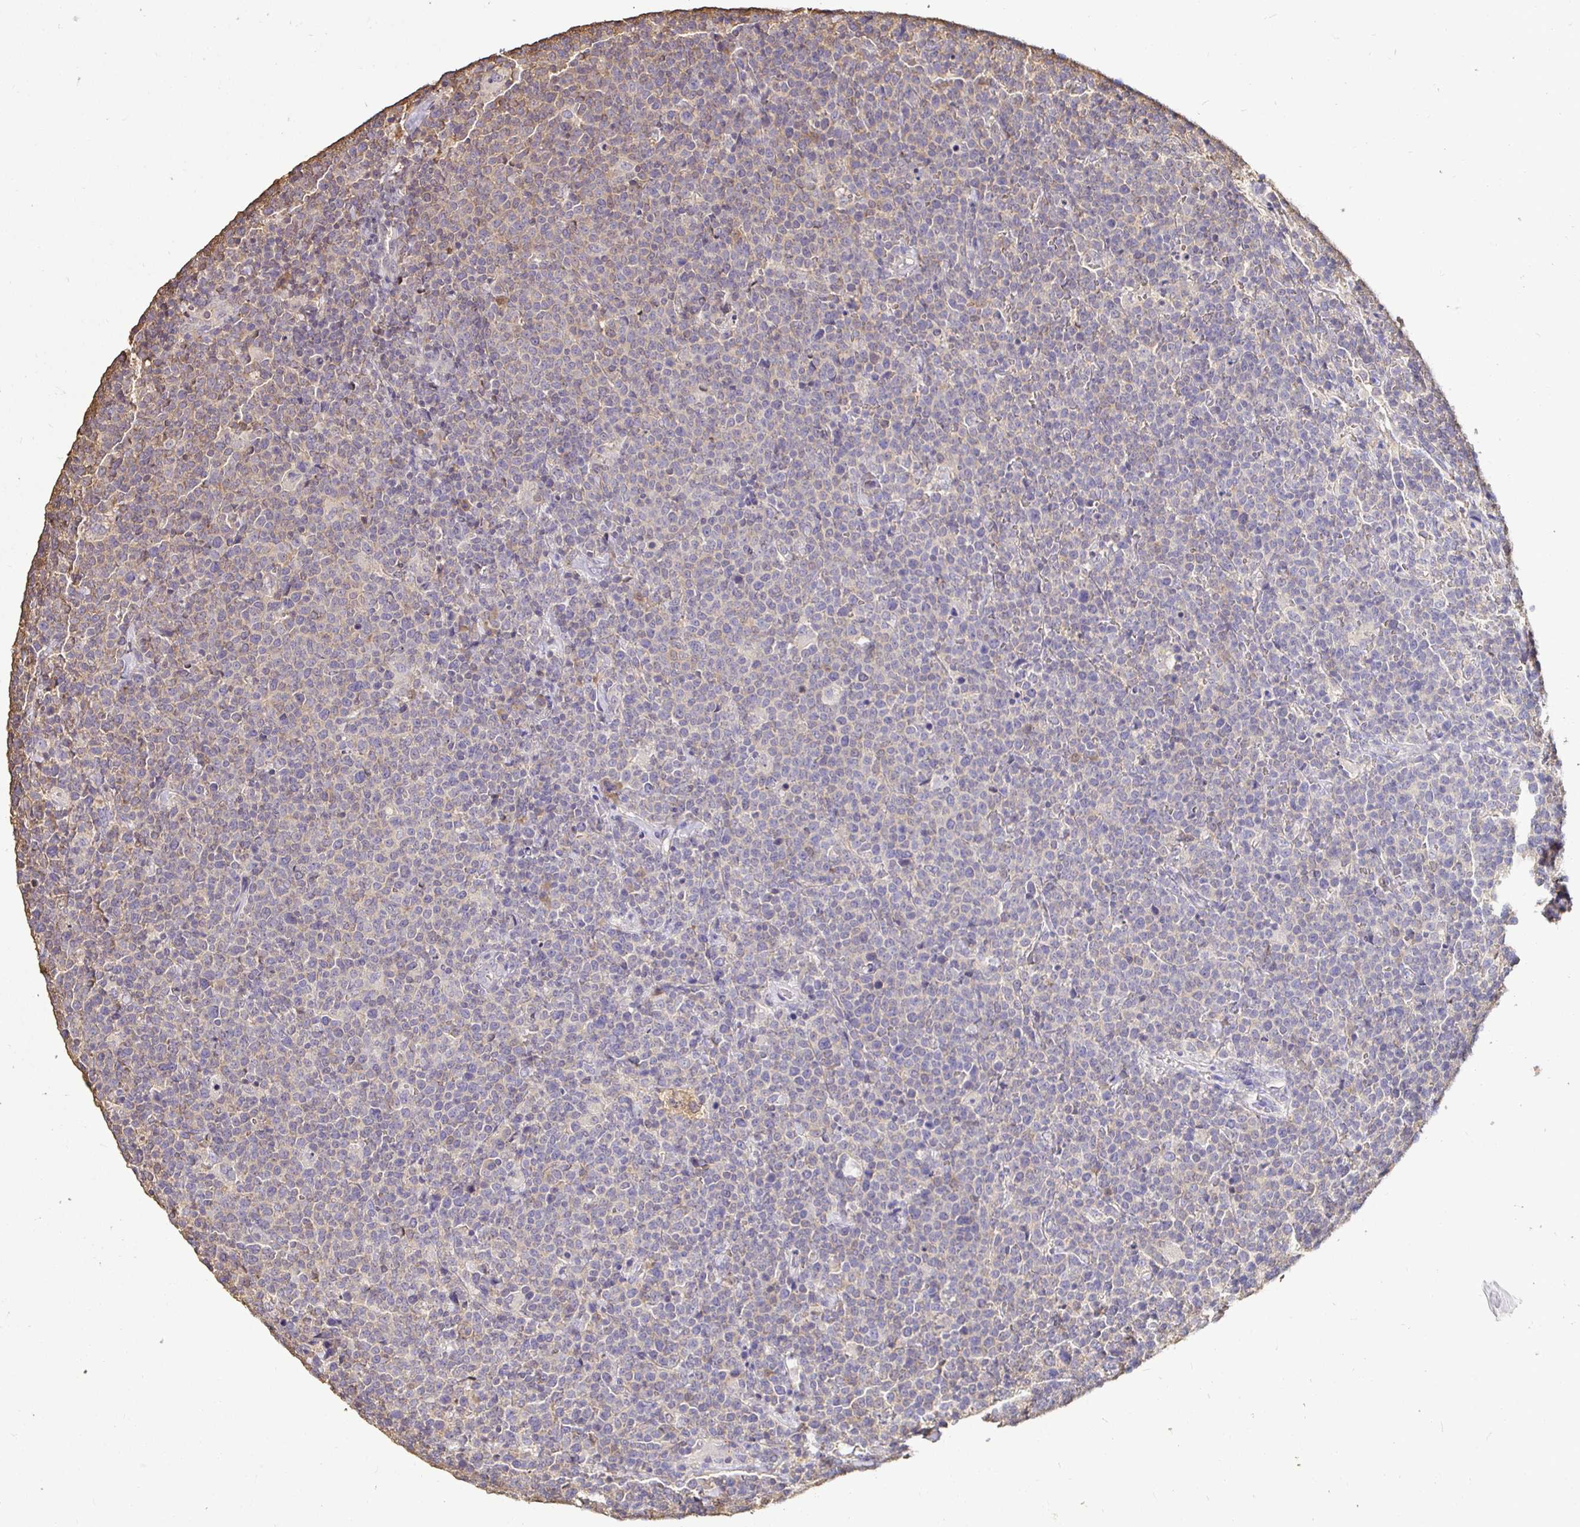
{"staining": {"intensity": "negative", "quantity": "none", "location": "none"}, "tissue": "lymphoma", "cell_type": "Tumor cells", "image_type": "cancer", "snomed": [{"axis": "morphology", "description": "Malignant lymphoma, non-Hodgkin's type, High grade"}, {"axis": "topography", "description": "Lymph node"}], "caption": "Immunohistochemistry (IHC) micrograph of human malignant lymphoma, non-Hodgkin's type (high-grade) stained for a protein (brown), which displays no staining in tumor cells.", "gene": "MAPK8IP3", "patient": {"sex": "male", "age": 61}}